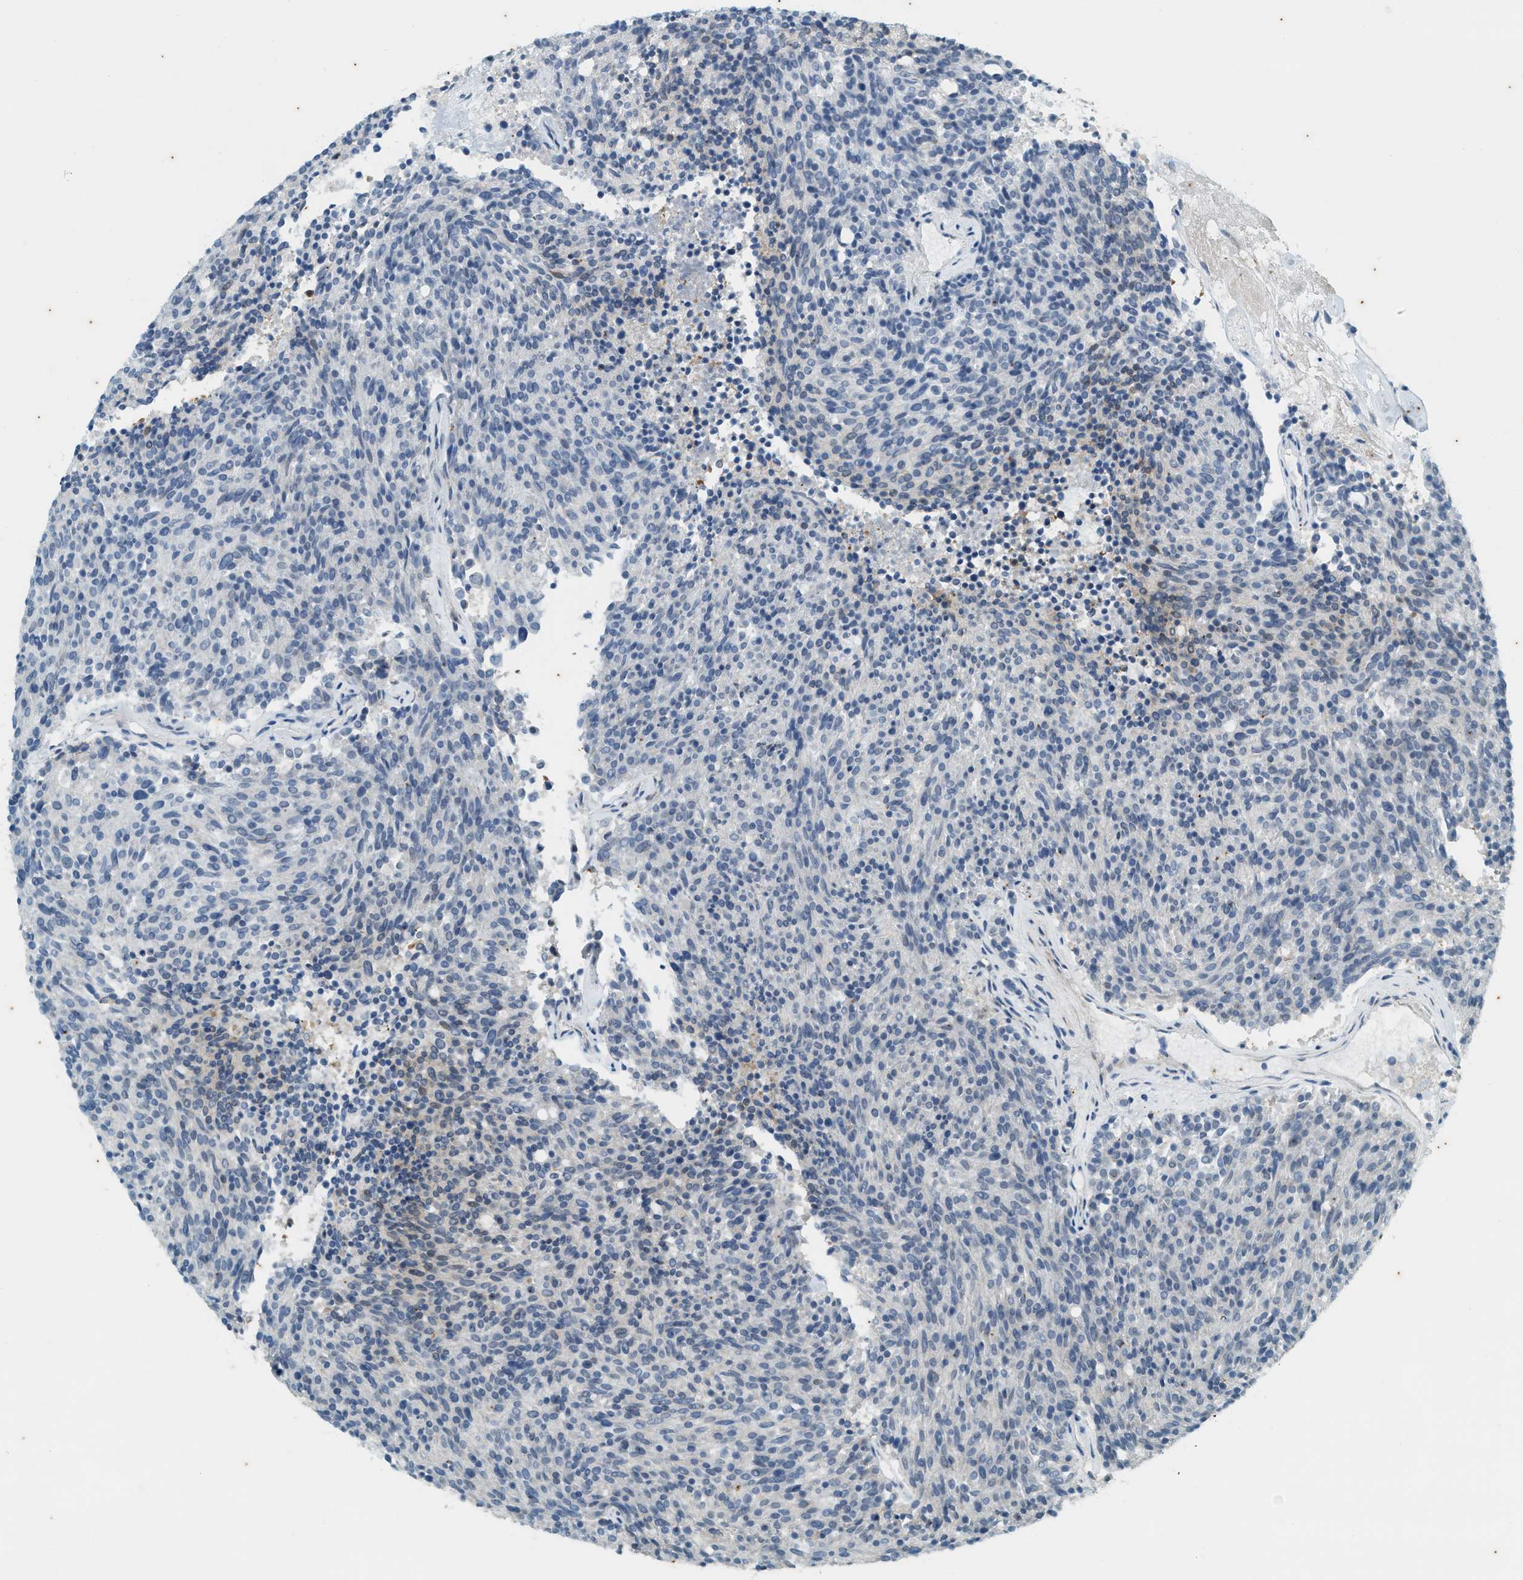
{"staining": {"intensity": "weak", "quantity": "<25%", "location": "cytoplasmic/membranous"}, "tissue": "carcinoid", "cell_type": "Tumor cells", "image_type": "cancer", "snomed": [{"axis": "morphology", "description": "Carcinoid, malignant, NOS"}, {"axis": "topography", "description": "Pancreas"}], "caption": "Micrograph shows no protein expression in tumor cells of carcinoid tissue. (Stains: DAB IHC with hematoxylin counter stain, Microscopy: brightfield microscopy at high magnification).", "gene": "CHPF2", "patient": {"sex": "female", "age": 54}}